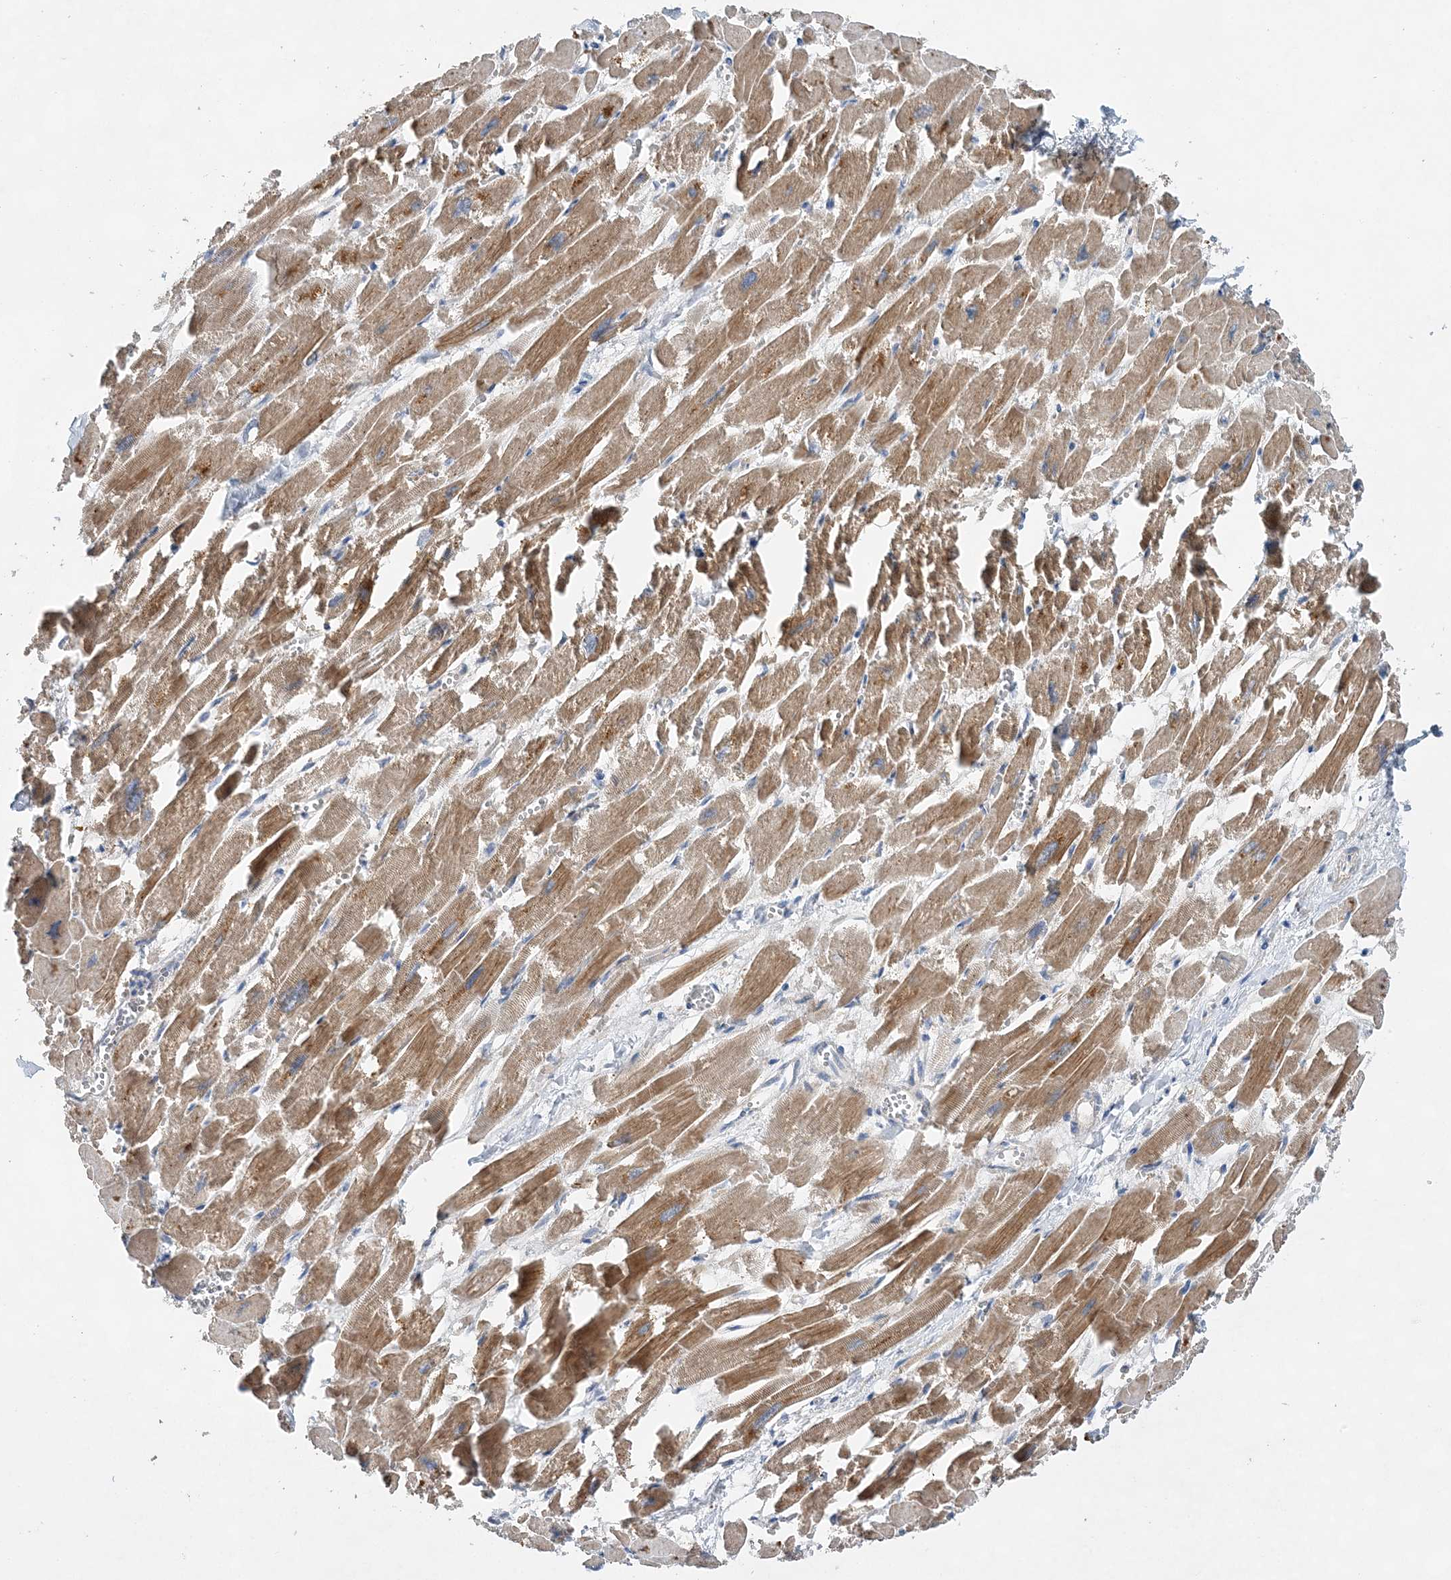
{"staining": {"intensity": "moderate", "quantity": ">75%", "location": "cytoplasmic/membranous"}, "tissue": "heart muscle", "cell_type": "Cardiomyocytes", "image_type": "normal", "snomed": [{"axis": "morphology", "description": "Normal tissue, NOS"}, {"axis": "topography", "description": "Heart"}], "caption": "This is a histology image of immunohistochemistry staining of benign heart muscle, which shows moderate expression in the cytoplasmic/membranous of cardiomyocytes.", "gene": "TRAPPC13", "patient": {"sex": "male", "age": 54}}